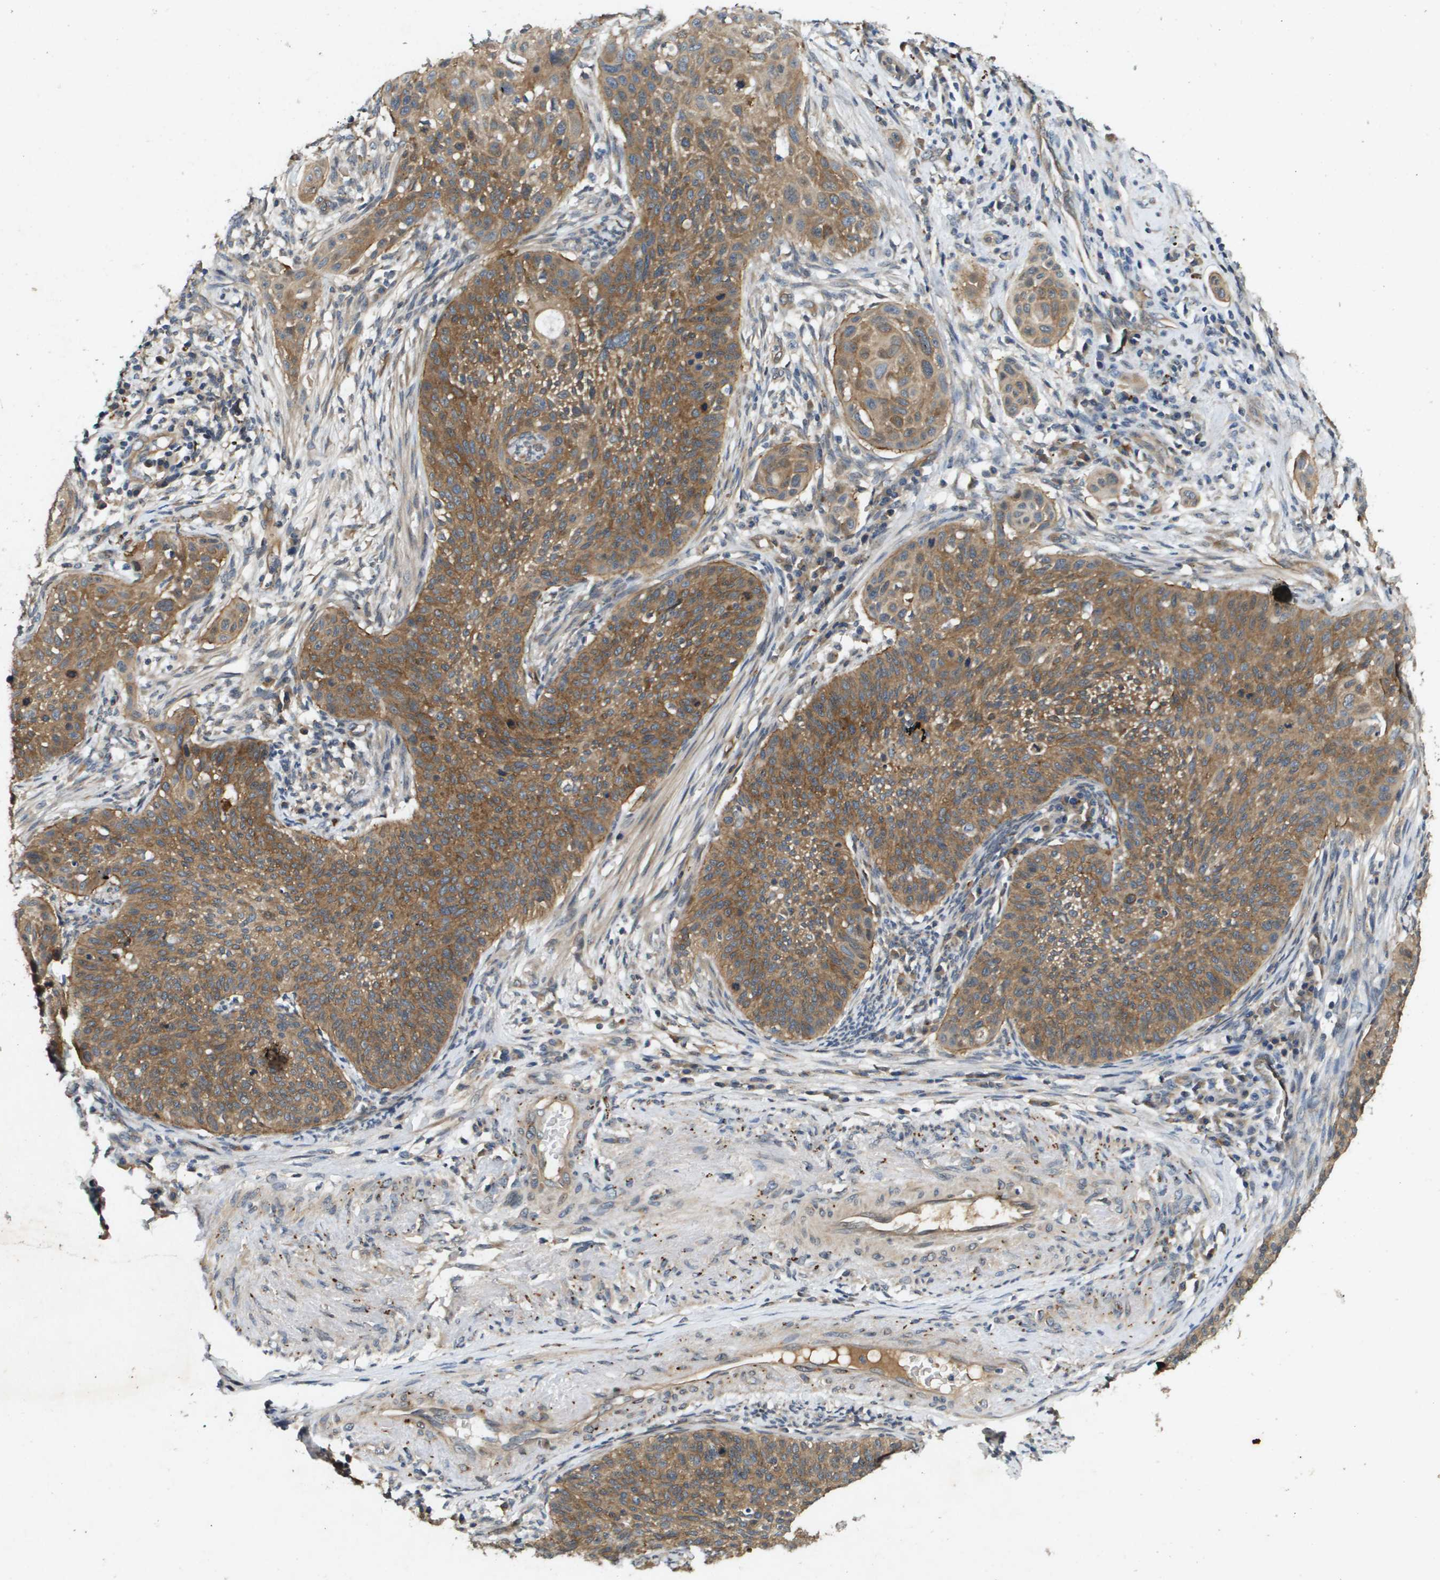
{"staining": {"intensity": "moderate", "quantity": ">75%", "location": "cytoplasmic/membranous"}, "tissue": "cervical cancer", "cell_type": "Tumor cells", "image_type": "cancer", "snomed": [{"axis": "morphology", "description": "Squamous cell carcinoma, NOS"}, {"axis": "topography", "description": "Cervix"}], "caption": "Squamous cell carcinoma (cervical) stained with a protein marker exhibits moderate staining in tumor cells.", "gene": "PGAP3", "patient": {"sex": "female", "age": 70}}